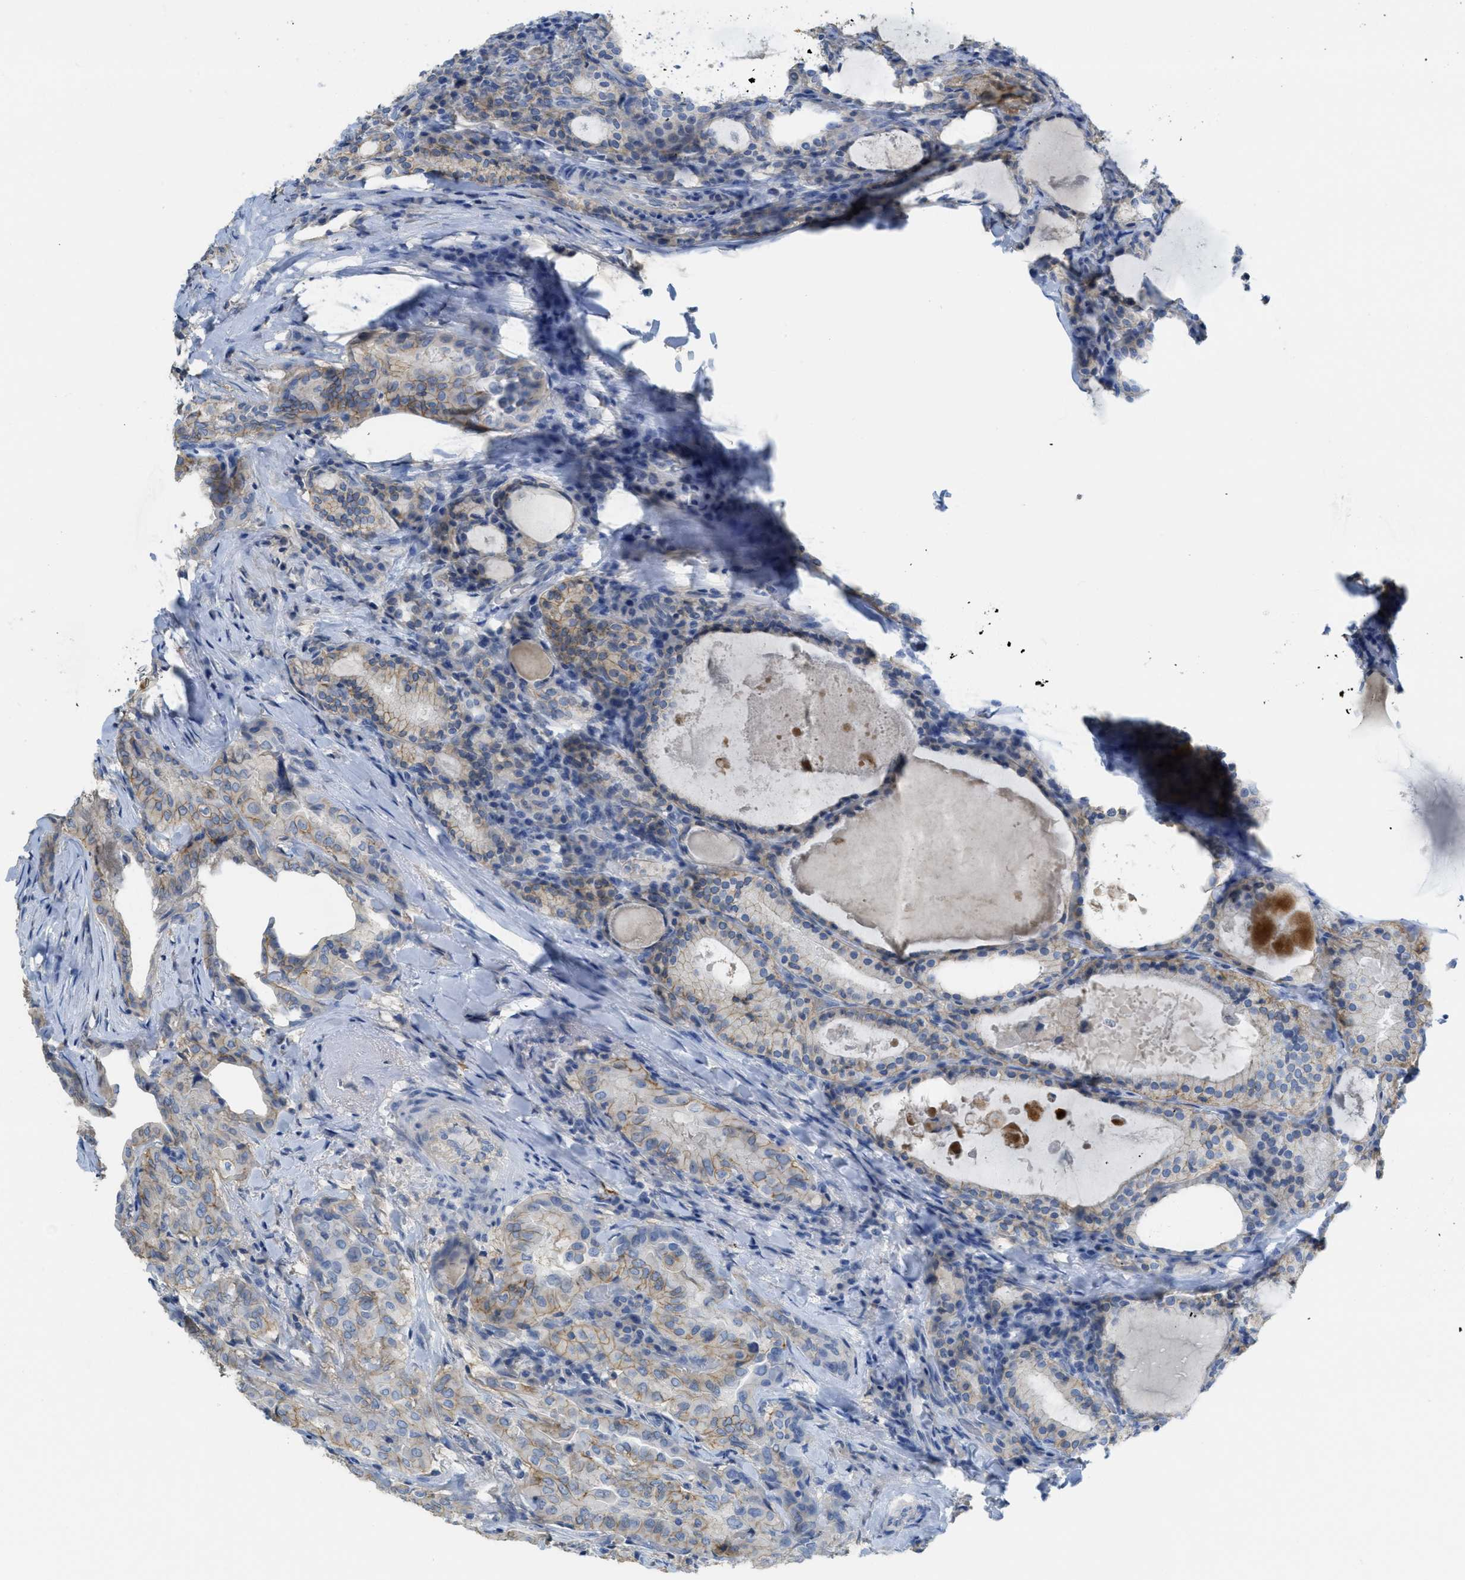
{"staining": {"intensity": "weak", "quantity": "25%-75%", "location": "cytoplasmic/membranous"}, "tissue": "thyroid cancer", "cell_type": "Tumor cells", "image_type": "cancer", "snomed": [{"axis": "morphology", "description": "Papillary adenocarcinoma, NOS"}, {"axis": "topography", "description": "Thyroid gland"}], "caption": "Weak cytoplasmic/membranous protein positivity is appreciated in approximately 25%-75% of tumor cells in thyroid papillary adenocarcinoma. (DAB IHC, brown staining for protein, blue staining for nuclei).", "gene": "CNNM4", "patient": {"sex": "female", "age": 42}}